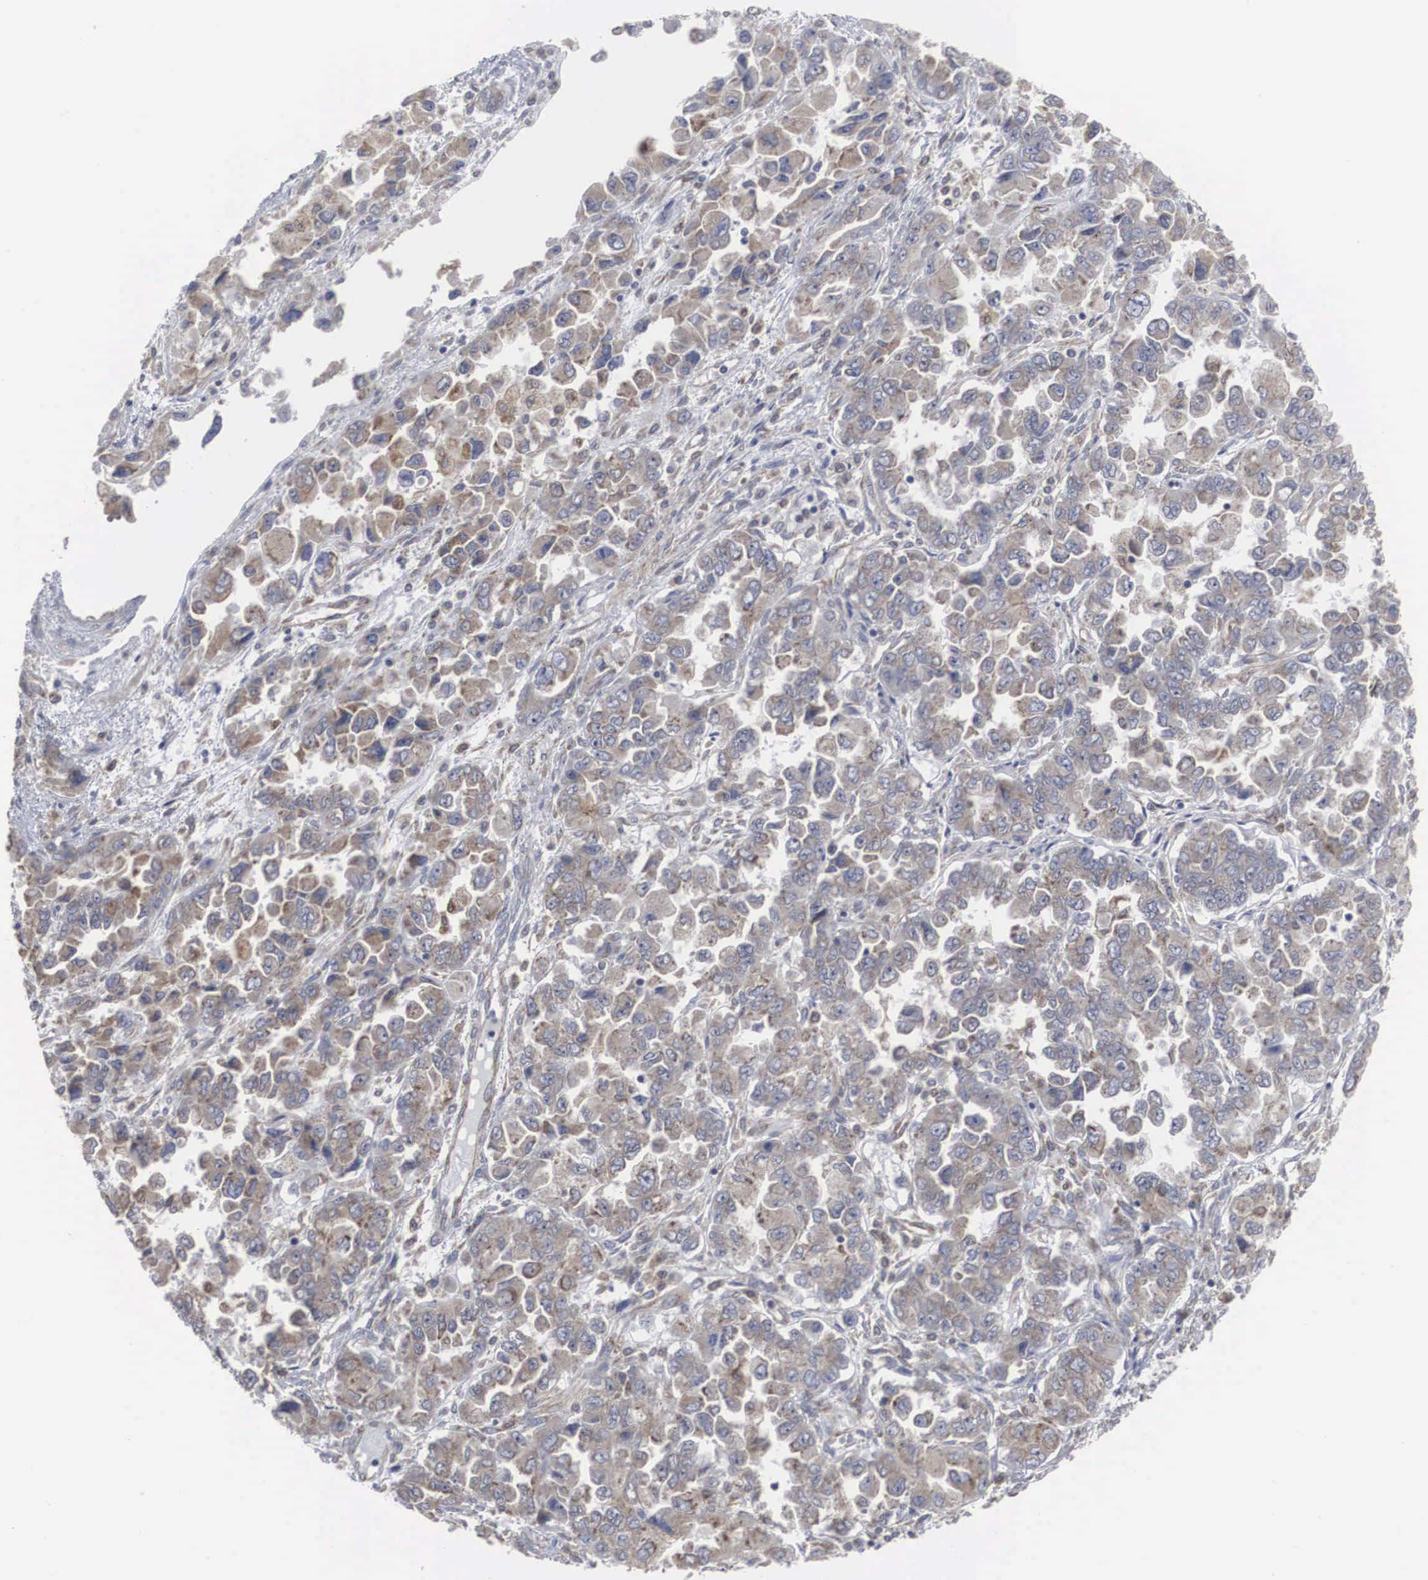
{"staining": {"intensity": "weak", "quantity": ">75%", "location": "cytoplasmic/membranous"}, "tissue": "ovarian cancer", "cell_type": "Tumor cells", "image_type": "cancer", "snomed": [{"axis": "morphology", "description": "Cystadenocarcinoma, serous, NOS"}, {"axis": "topography", "description": "Ovary"}], "caption": "Tumor cells reveal low levels of weak cytoplasmic/membranous staining in about >75% of cells in serous cystadenocarcinoma (ovarian).", "gene": "MIA2", "patient": {"sex": "female", "age": 84}}